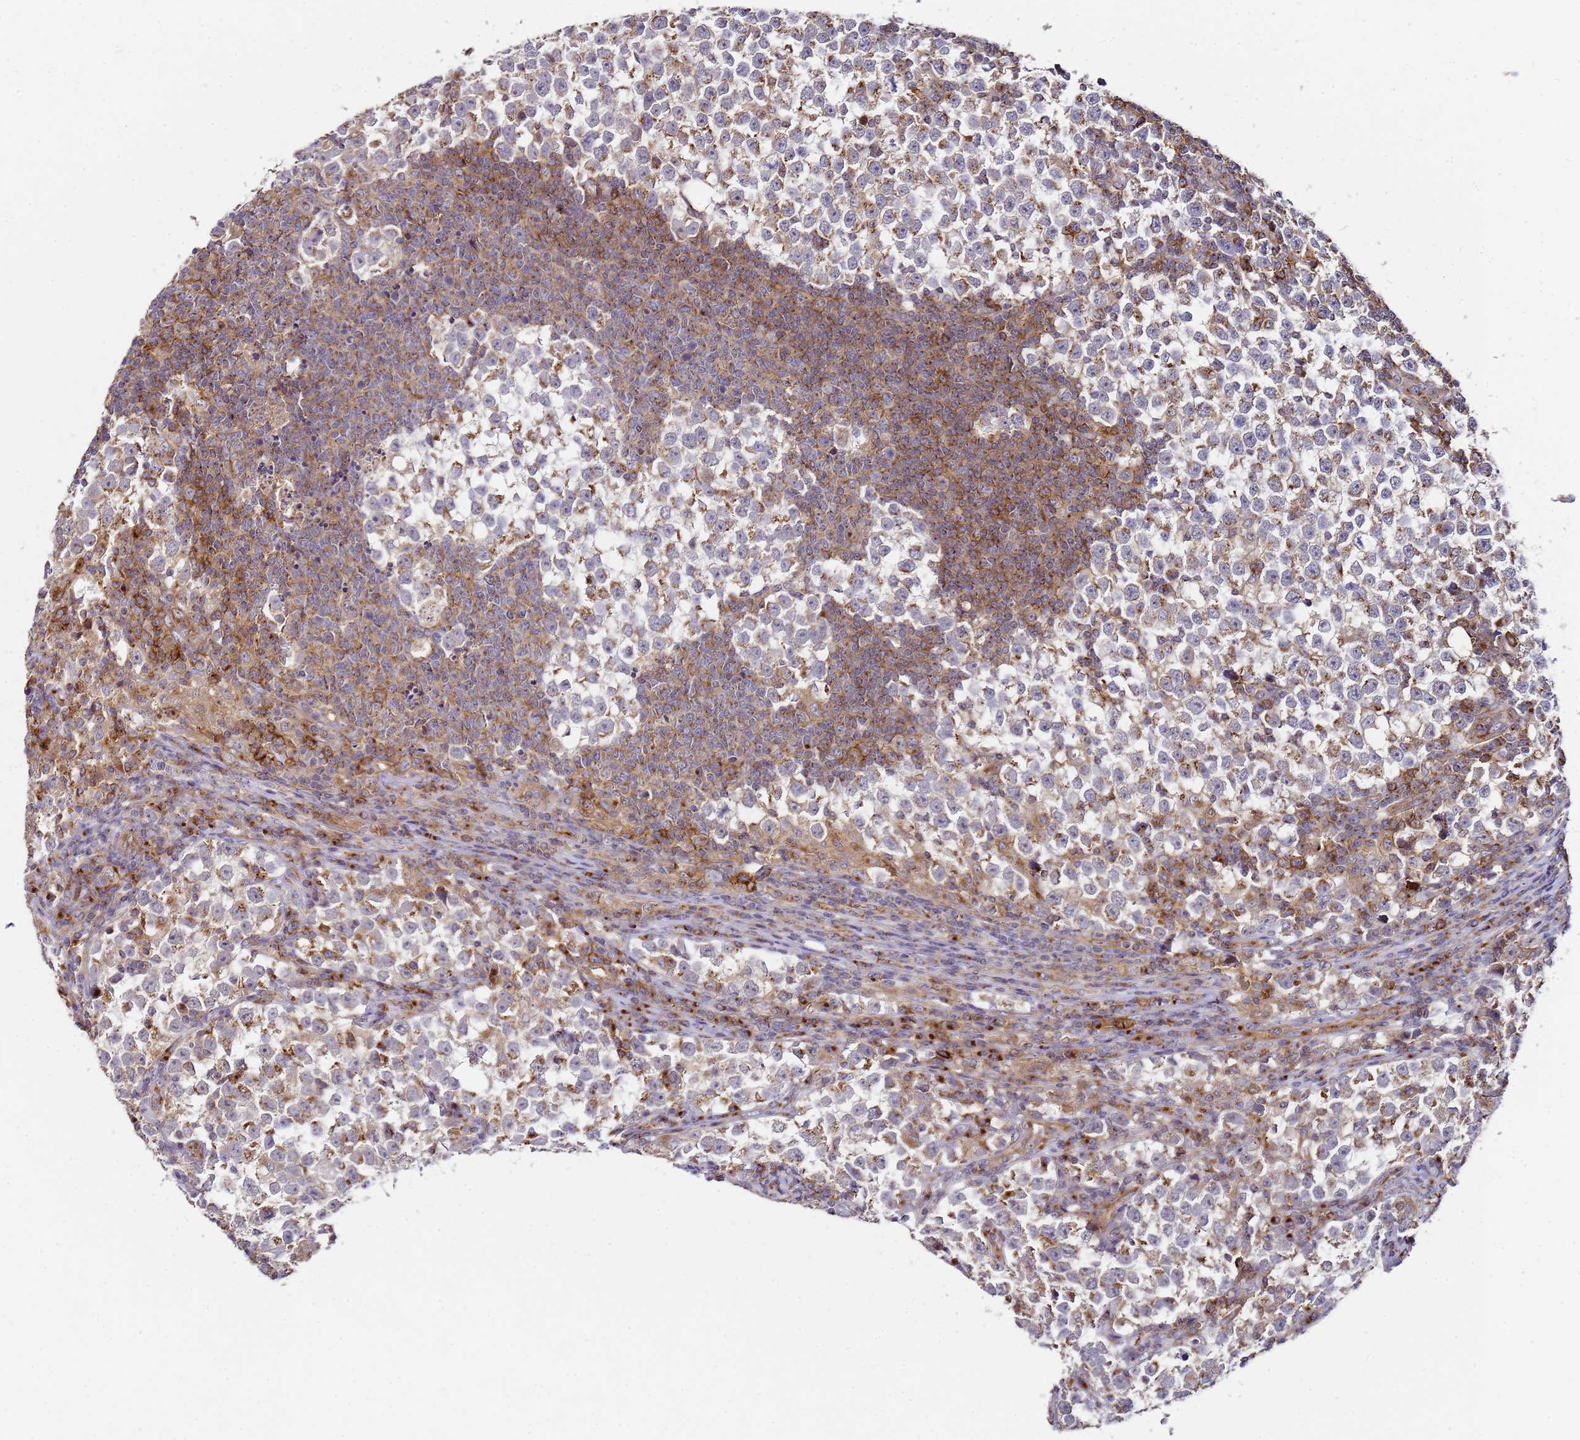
{"staining": {"intensity": "moderate", "quantity": "25%-75%", "location": "cytoplasmic/membranous"}, "tissue": "testis cancer", "cell_type": "Tumor cells", "image_type": "cancer", "snomed": [{"axis": "morphology", "description": "Normal tissue, NOS"}, {"axis": "morphology", "description": "Seminoma, NOS"}, {"axis": "topography", "description": "Testis"}], "caption": "Immunohistochemical staining of testis cancer exhibits moderate cytoplasmic/membranous protein expression in about 25%-75% of tumor cells. (Brightfield microscopy of DAB IHC at high magnification).", "gene": "MRPL49", "patient": {"sex": "male", "age": 43}}